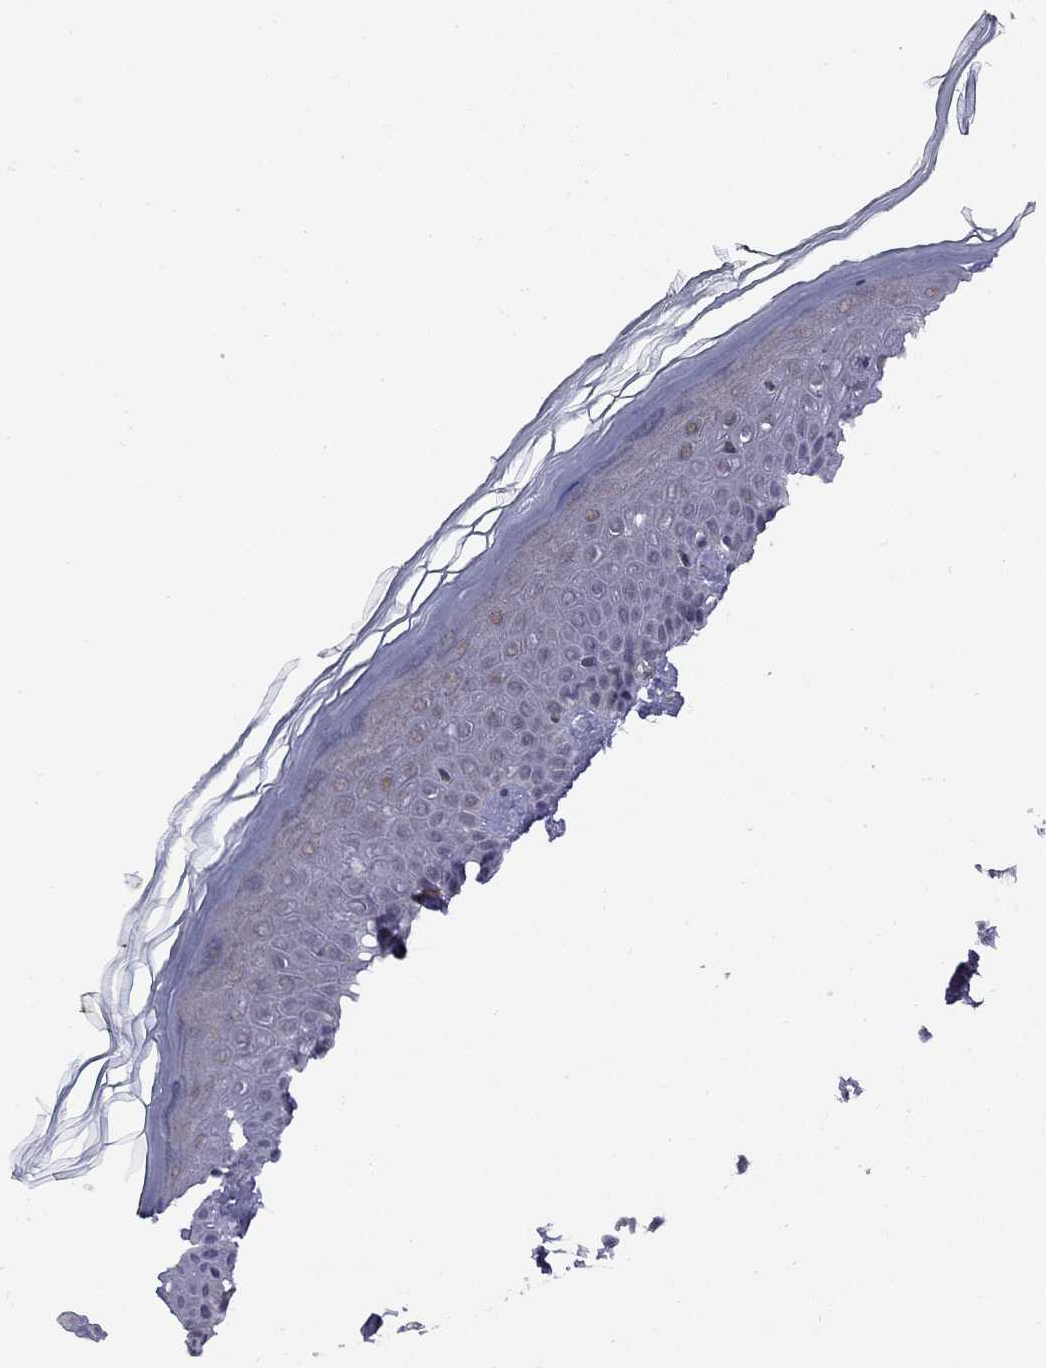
{"staining": {"intensity": "negative", "quantity": "none", "location": "none"}, "tissue": "skin", "cell_type": "Fibroblasts", "image_type": "normal", "snomed": [{"axis": "morphology", "description": "Normal tissue, NOS"}, {"axis": "topography", "description": "Skin"}], "caption": "High magnification brightfield microscopy of unremarkable skin stained with DAB (3,3'-diaminobenzidine) (brown) and counterstained with hematoxylin (blue): fibroblasts show no significant positivity. (Brightfield microscopy of DAB IHC at high magnification).", "gene": "BRF1", "patient": {"sex": "female", "age": 62}}